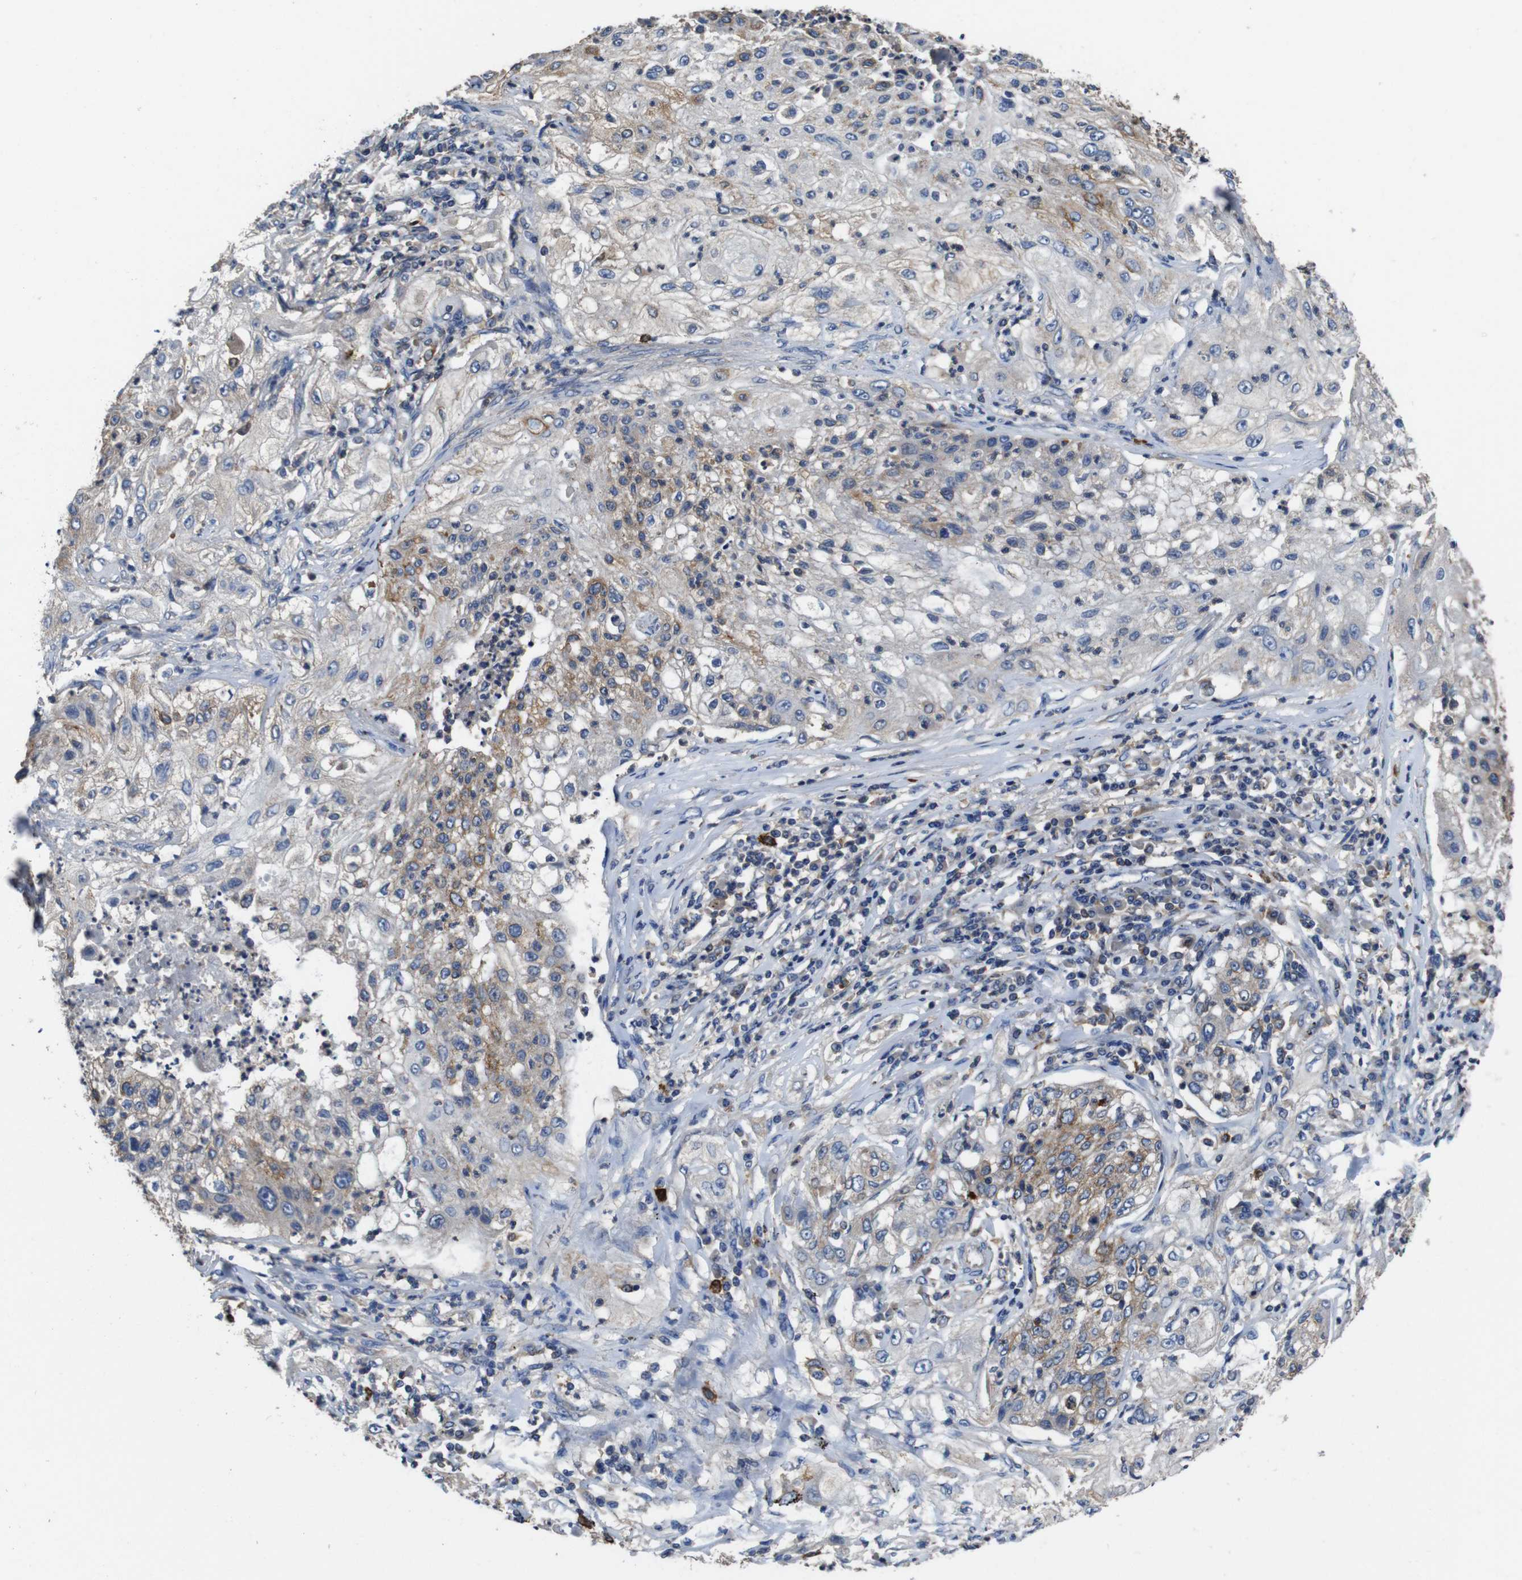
{"staining": {"intensity": "moderate", "quantity": "<25%", "location": "cytoplasmic/membranous"}, "tissue": "lung cancer", "cell_type": "Tumor cells", "image_type": "cancer", "snomed": [{"axis": "morphology", "description": "Inflammation, NOS"}, {"axis": "morphology", "description": "Squamous cell carcinoma, NOS"}, {"axis": "topography", "description": "Lymph node"}, {"axis": "topography", "description": "Soft tissue"}, {"axis": "topography", "description": "Lung"}], "caption": "Immunohistochemical staining of human squamous cell carcinoma (lung) demonstrates low levels of moderate cytoplasmic/membranous protein staining in approximately <25% of tumor cells.", "gene": "GLIPR1", "patient": {"sex": "male", "age": 66}}